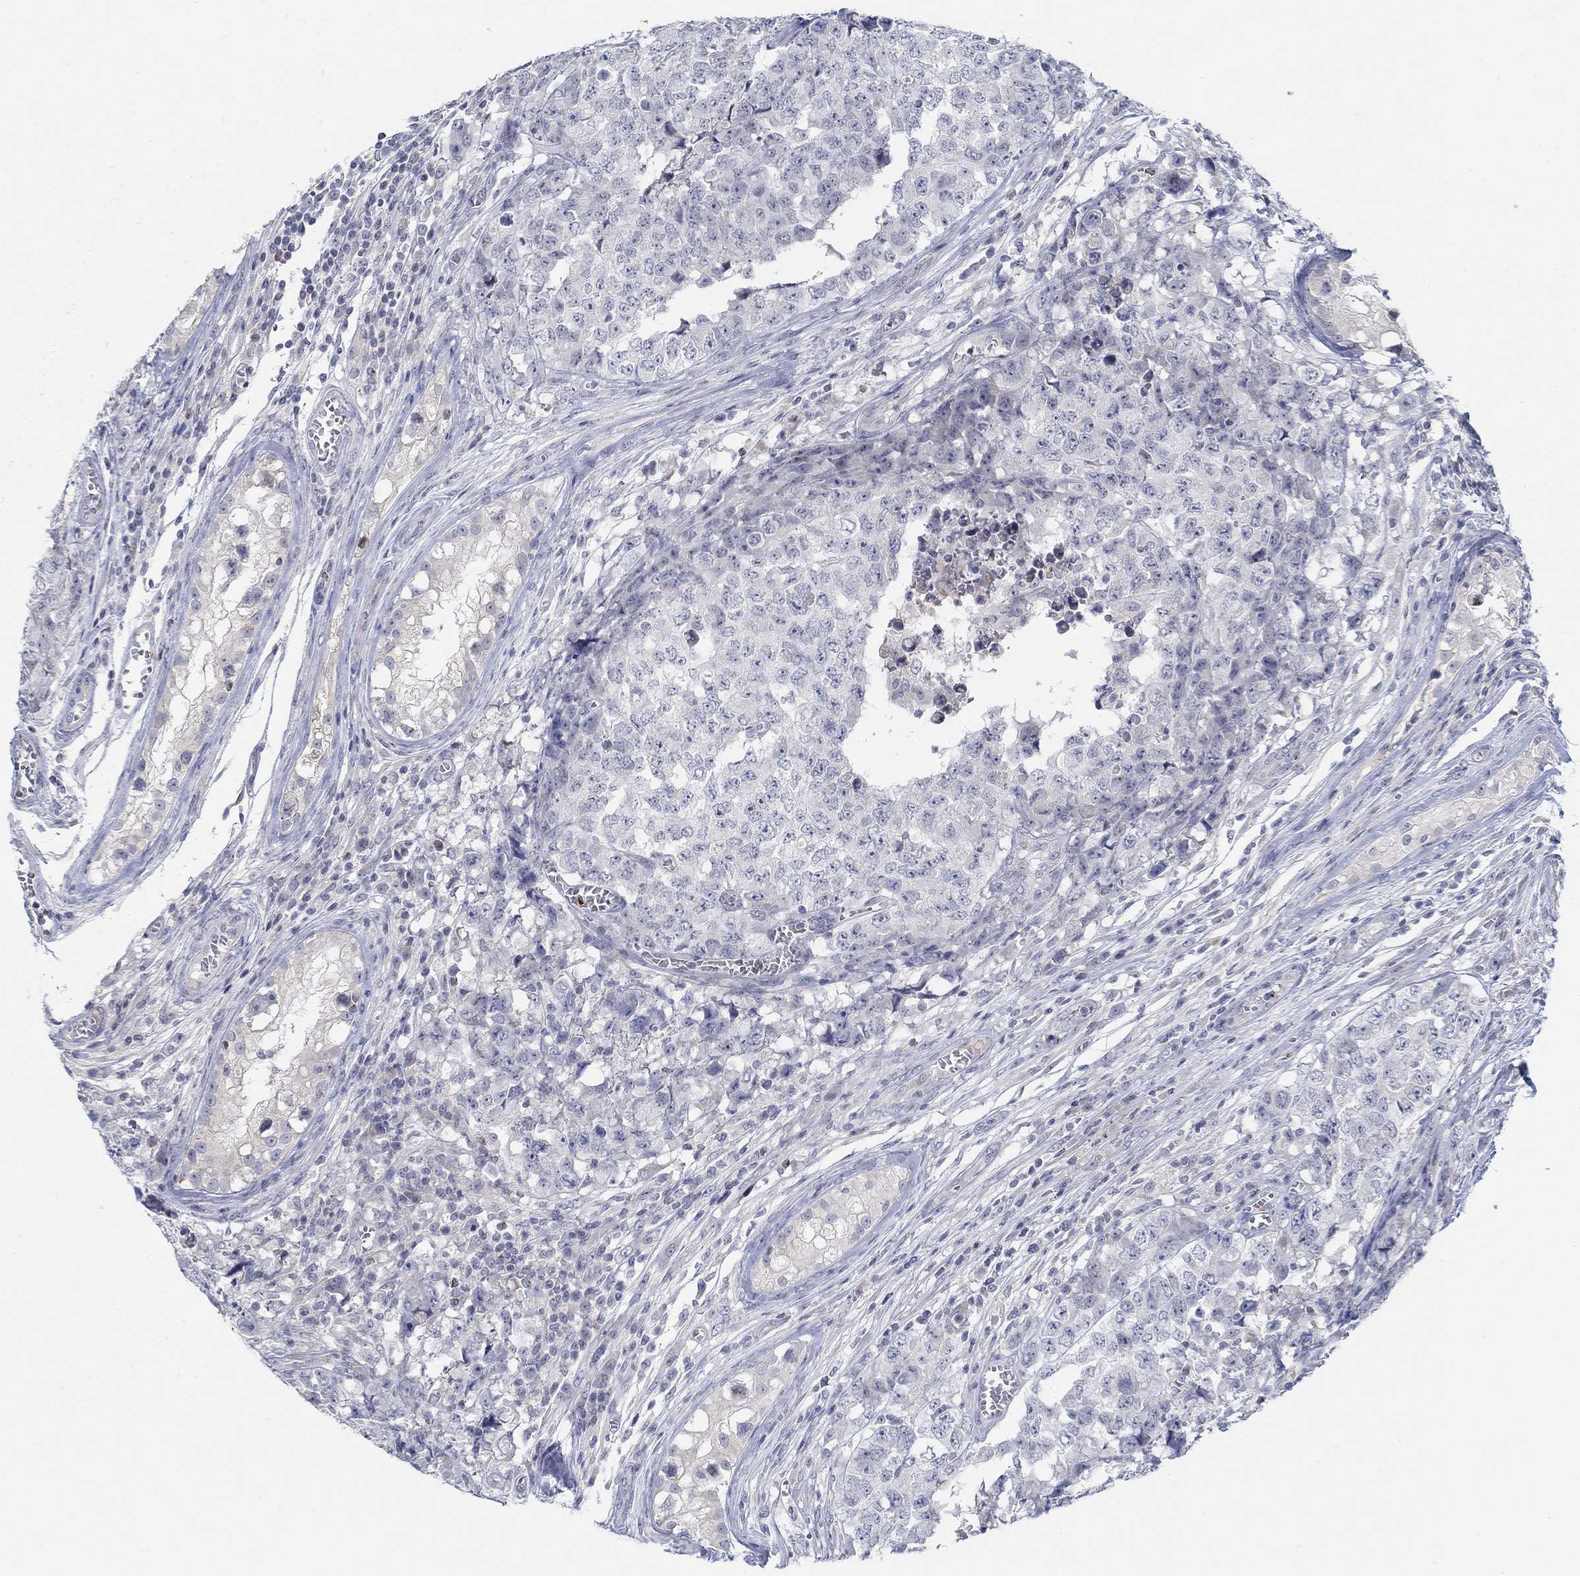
{"staining": {"intensity": "negative", "quantity": "none", "location": "none"}, "tissue": "testis cancer", "cell_type": "Tumor cells", "image_type": "cancer", "snomed": [{"axis": "morphology", "description": "Carcinoma, Embryonal, NOS"}, {"axis": "topography", "description": "Testis"}], "caption": "Tumor cells are negative for brown protein staining in testis embryonal carcinoma.", "gene": "ANO7", "patient": {"sex": "male", "age": 23}}